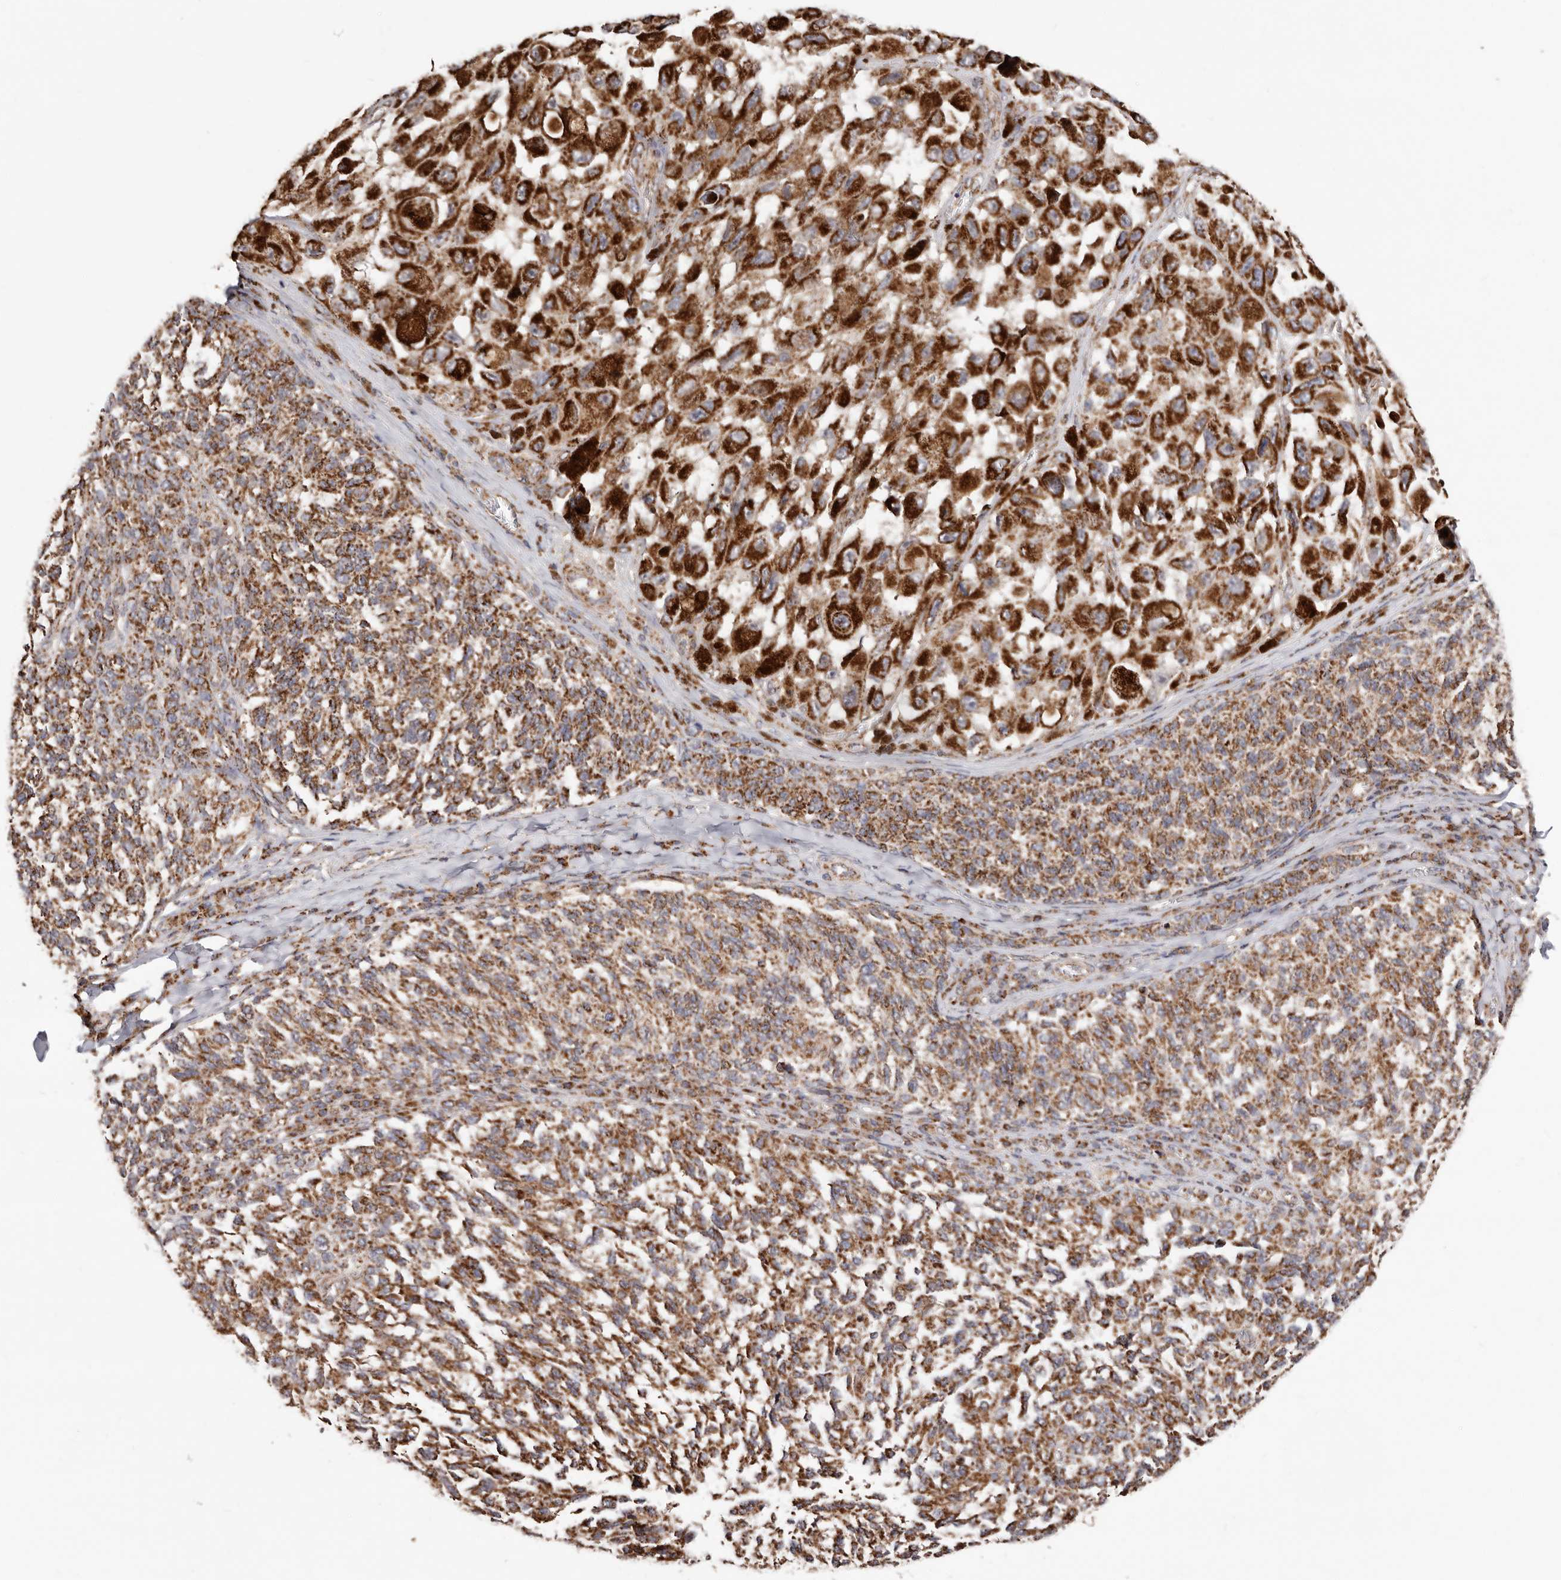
{"staining": {"intensity": "strong", "quantity": ">75%", "location": "cytoplasmic/membranous"}, "tissue": "melanoma", "cell_type": "Tumor cells", "image_type": "cancer", "snomed": [{"axis": "morphology", "description": "Malignant melanoma, NOS"}, {"axis": "topography", "description": "Skin"}], "caption": "Protein expression analysis of human malignant melanoma reveals strong cytoplasmic/membranous positivity in approximately >75% of tumor cells. The staining was performed using DAB, with brown indicating positive protein expression. Nuclei are stained blue with hematoxylin.", "gene": "PRKACB", "patient": {"sex": "female", "age": 73}}